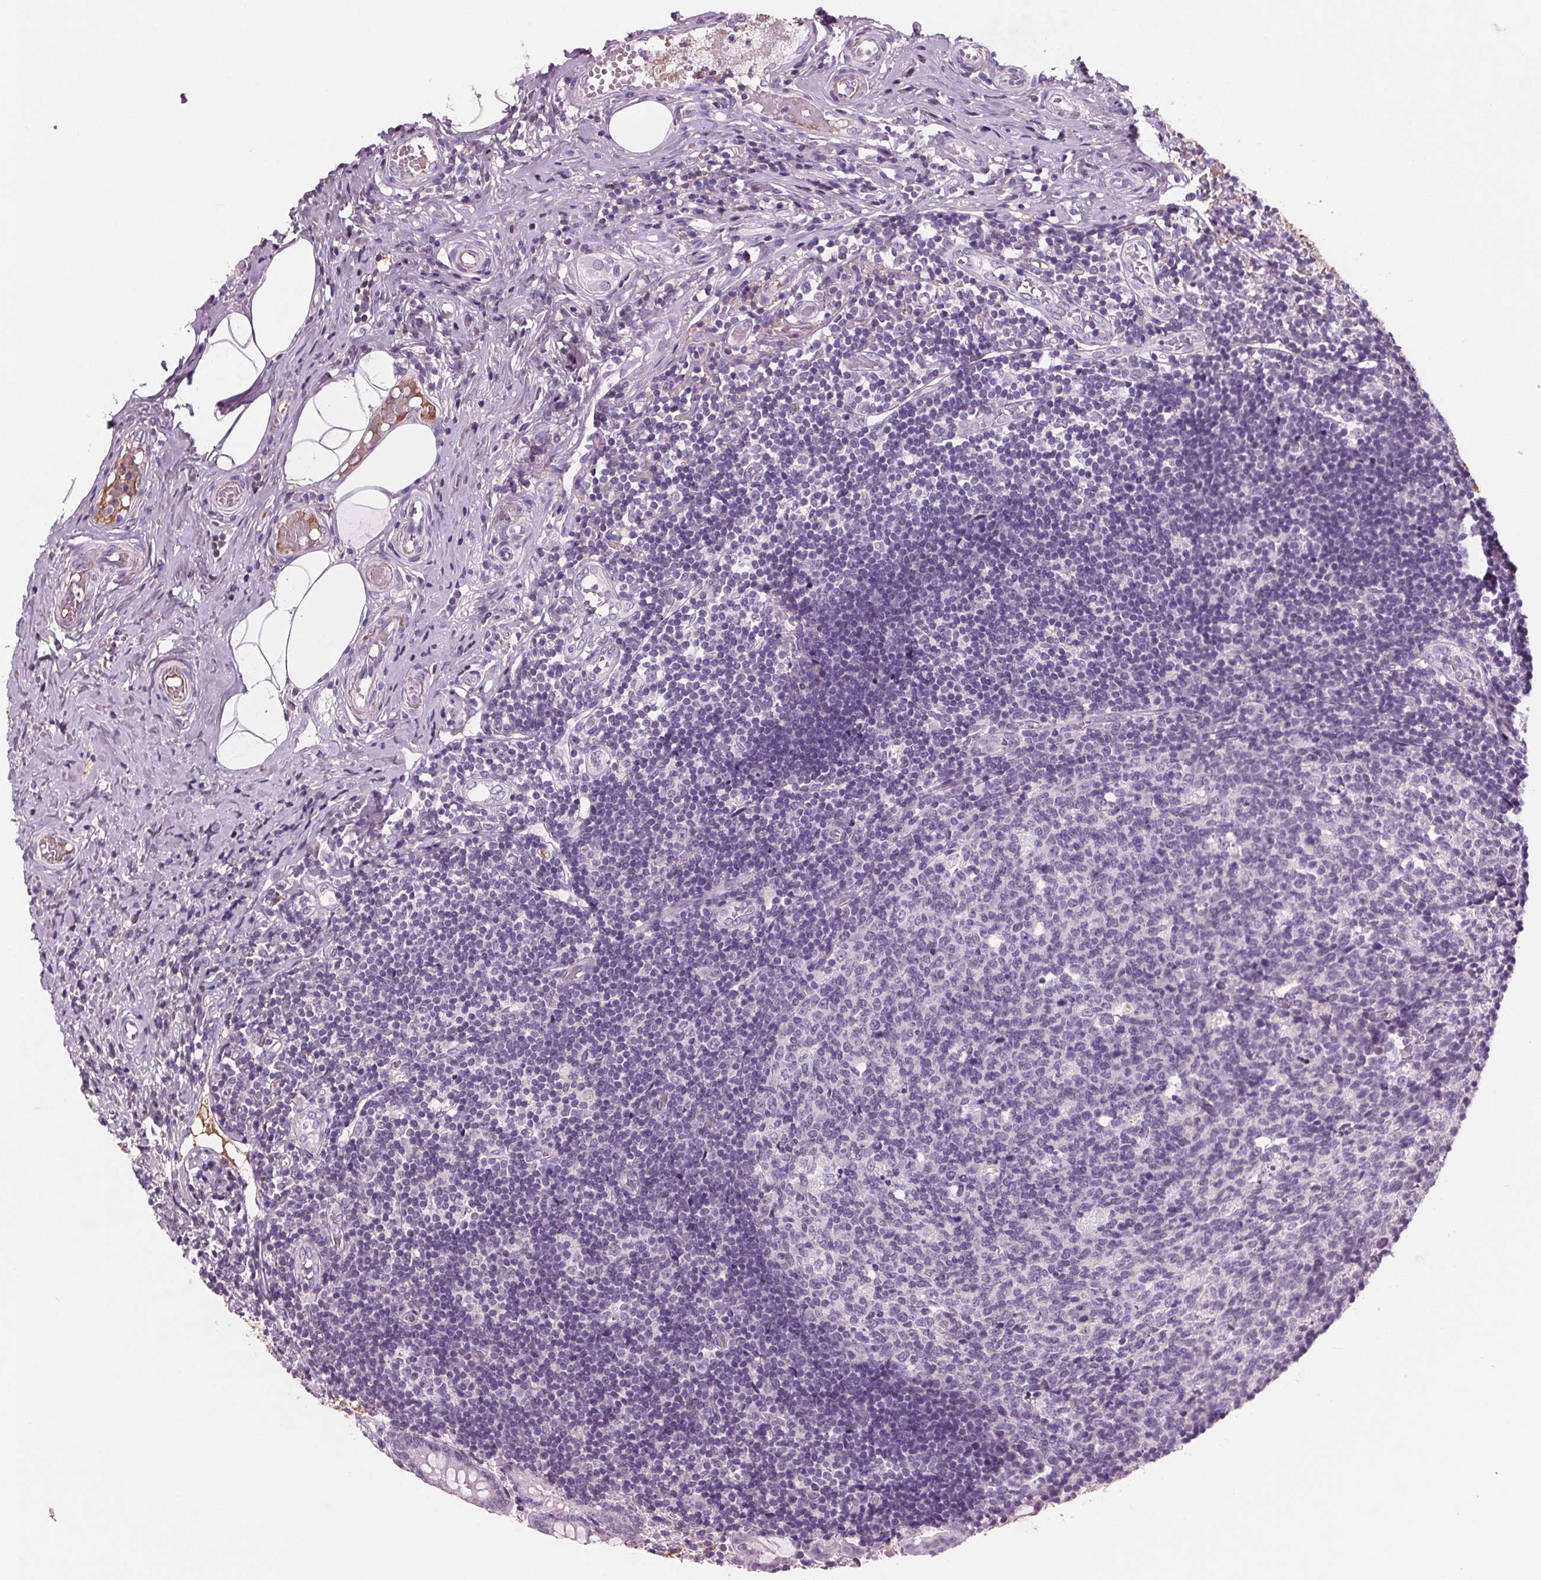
{"staining": {"intensity": "negative", "quantity": "none", "location": "none"}, "tissue": "appendix", "cell_type": "Glandular cells", "image_type": "normal", "snomed": [{"axis": "morphology", "description": "Normal tissue, NOS"}, {"axis": "topography", "description": "Appendix"}], "caption": "Immunohistochemical staining of unremarkable appendix reveals no significant expression in glandular cells. (DAB immunohistochemistry, high magnification).", "gene": "C6", "patient": {"sex": "female", "age": 32}}